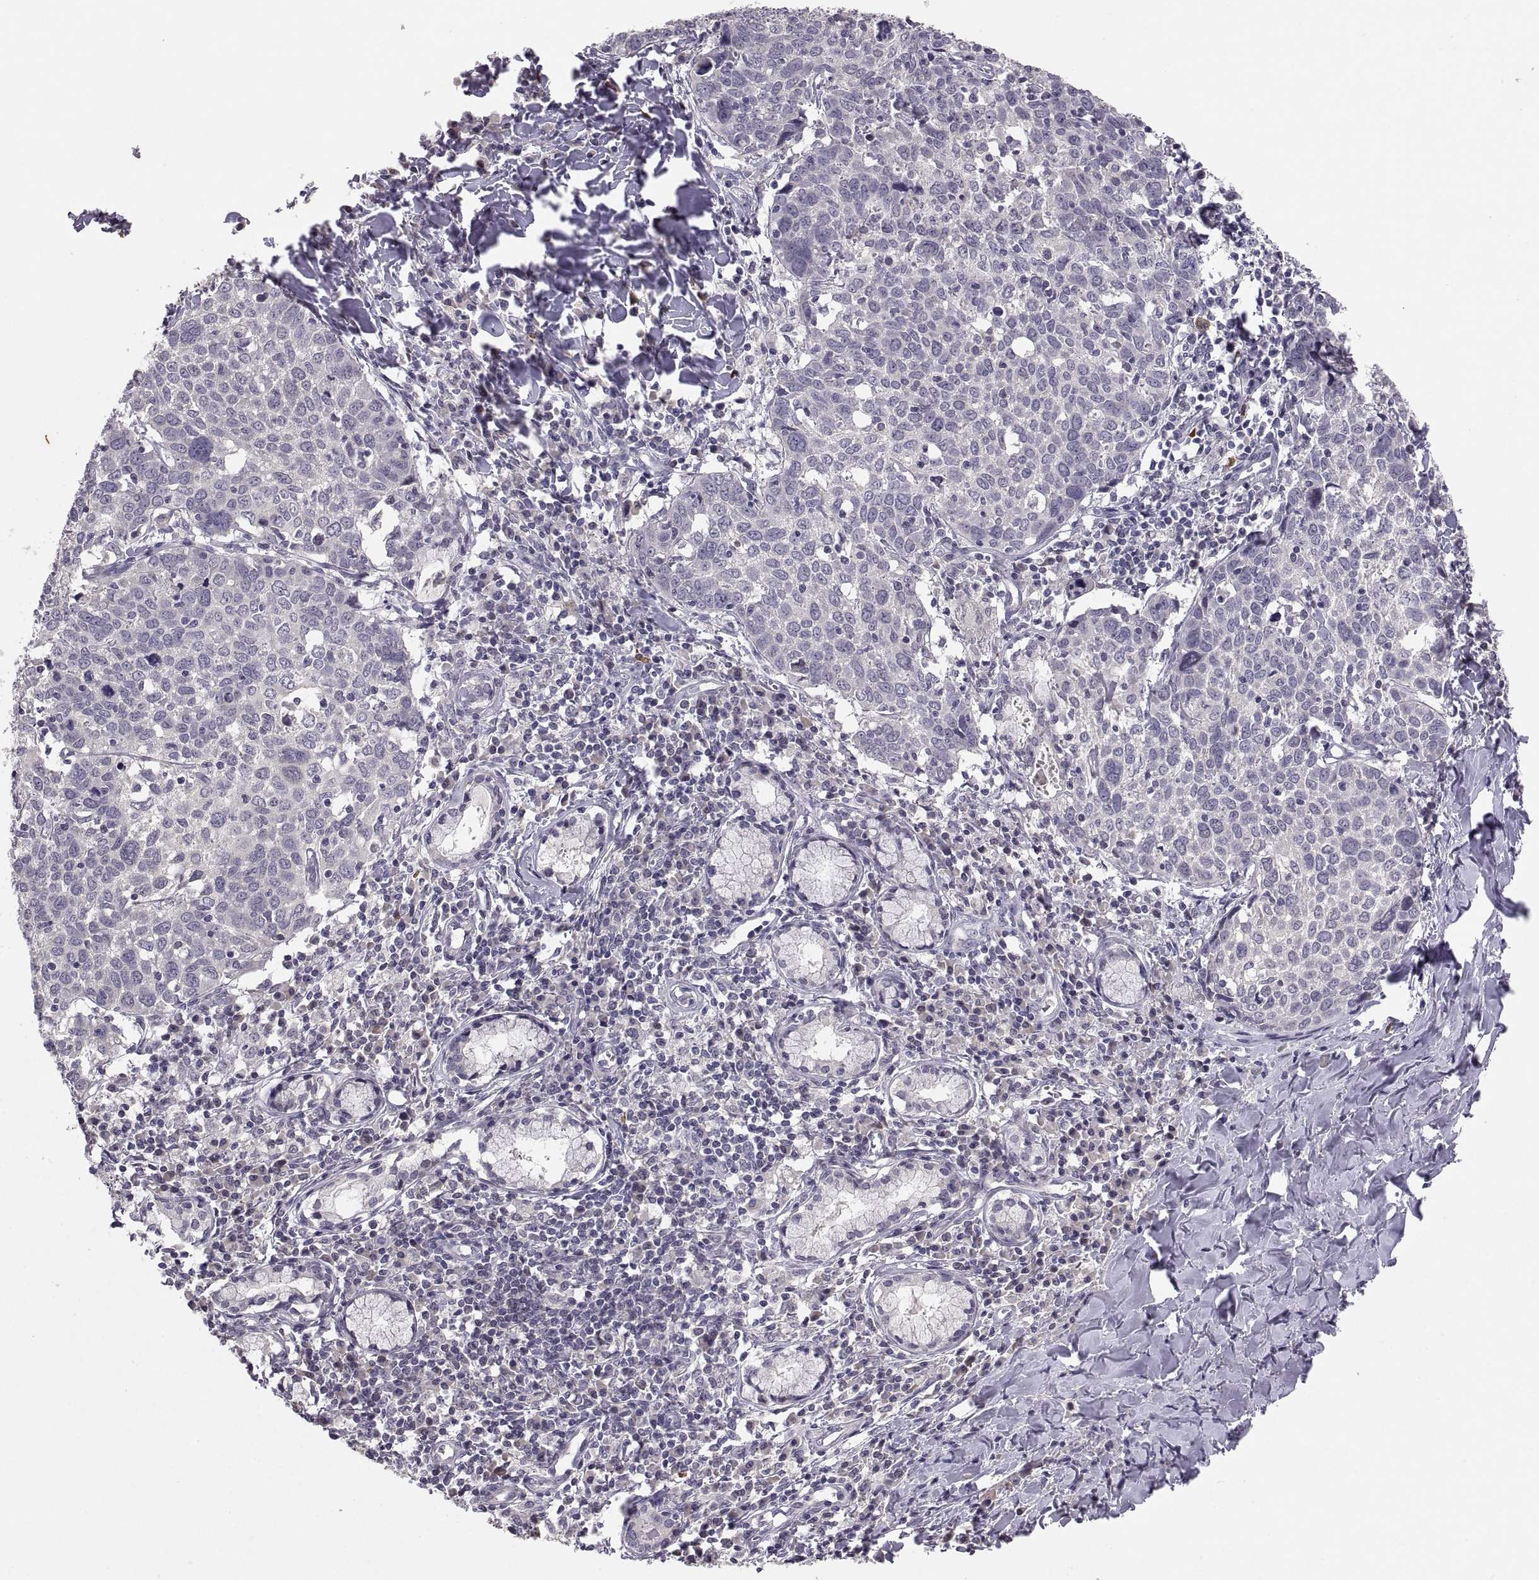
{"staining": {"intensity": "negative", "quantity": "none", "location": "none"}, "tissue": "lung cancer", "cell_type": "Tumor cells", "image_type": "cancer", "snomed": [{"axis": "morphology", "description": "Squamous cell carcinoma, NOS"}, {"axis": "topography", "description": "Lung"}], "caption": "DAB (3,3'-diaminobenzidine) immunohistochemical staining of human lung cancer displays no significant staining in tumor cells.", "gene": "PAX2", "patient": {"sex": "male", "age": 57}}